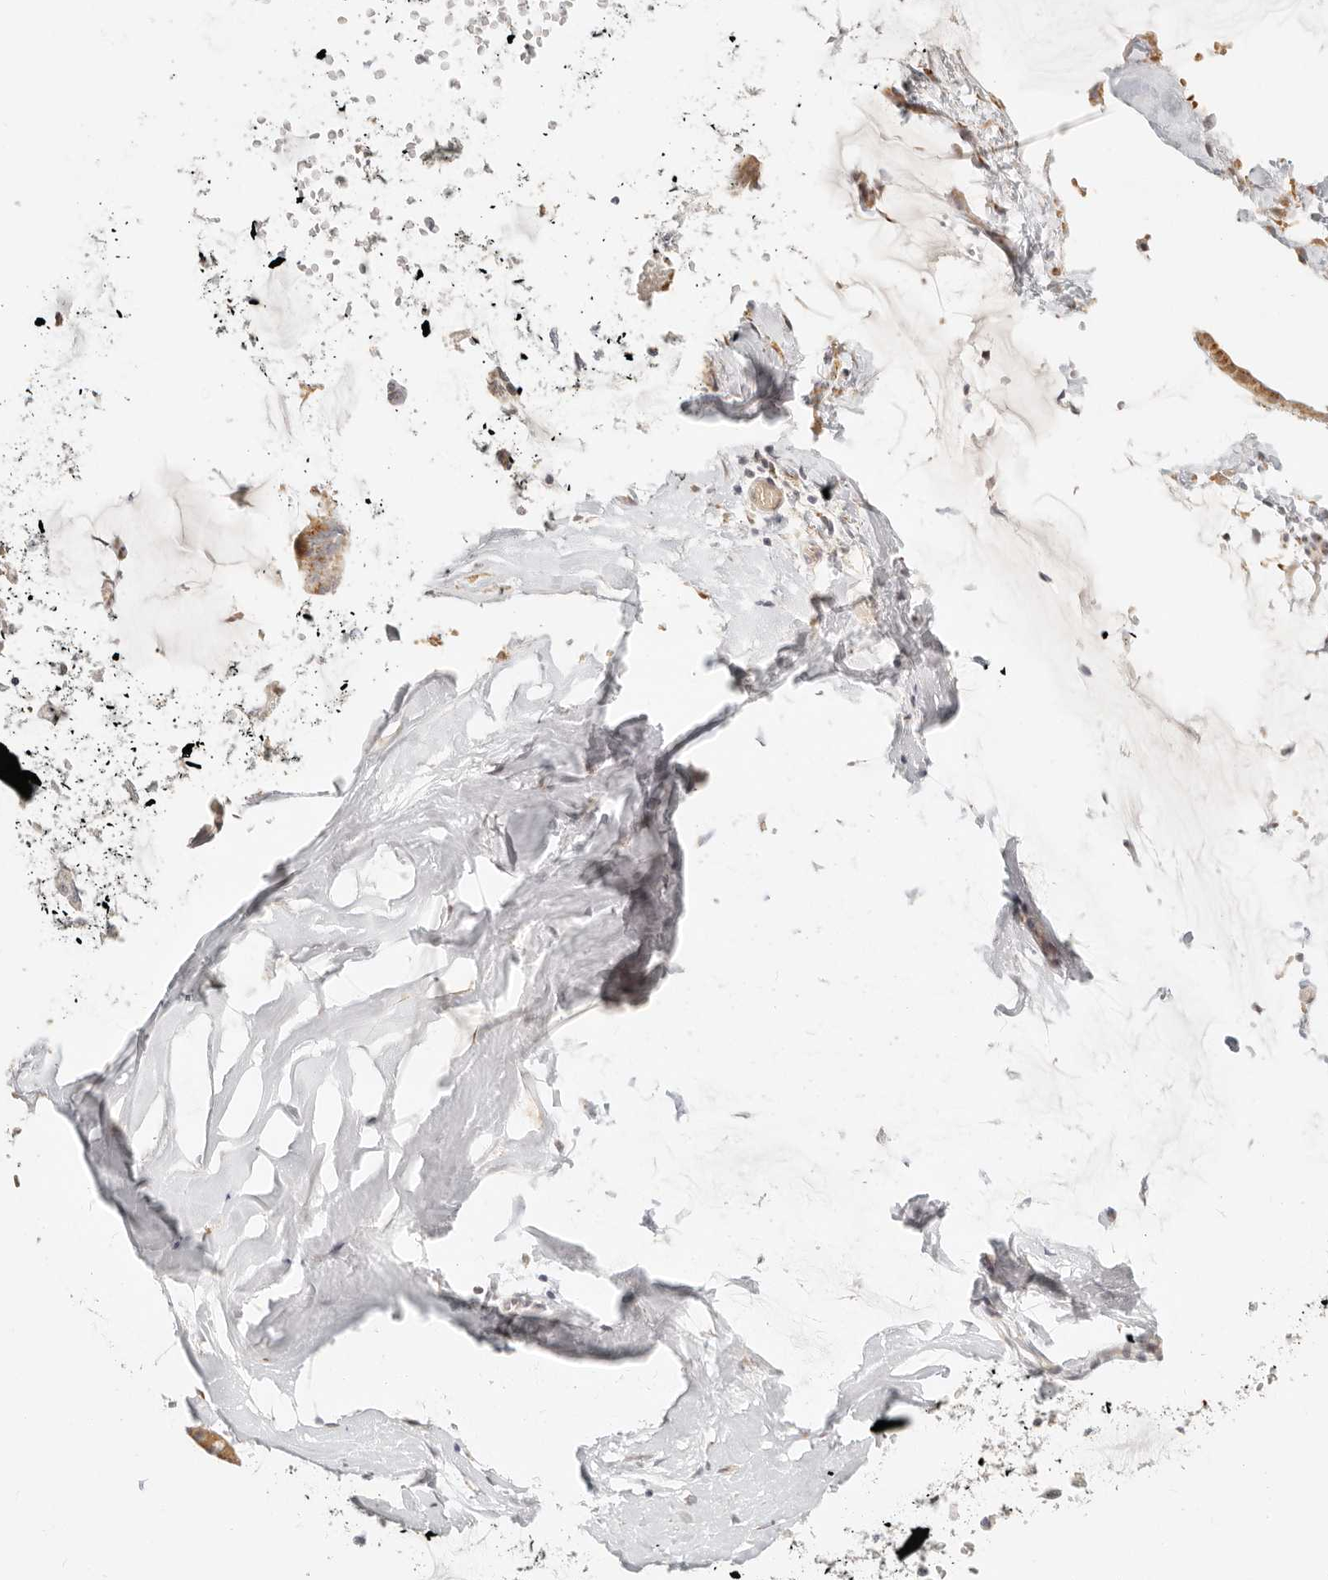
{"staining": {"intensity": "moderate", "quantity": "<25%", "location": "cytoplasmic/membranous"}, "tissue": "ovarian cancer", "cell_type": "Tumor cells", "image_type": "cancer", "snomed": [{"axis": "morphology", "description": "Cystadenocarcinoma, mucinous, NOS"}, {"axis": "topography", "description": "Ovary"}], "caption": "Moderate cytoplasmic/membranous positivity for a protein is seen in approximately <25% of tumor cells of ovarian cancer (mucinous cystadenocarcinoma) using immunohistochemistry (IHC).", "gene": "FAM20B", "patient": {"sex": "female", "age": 39}}